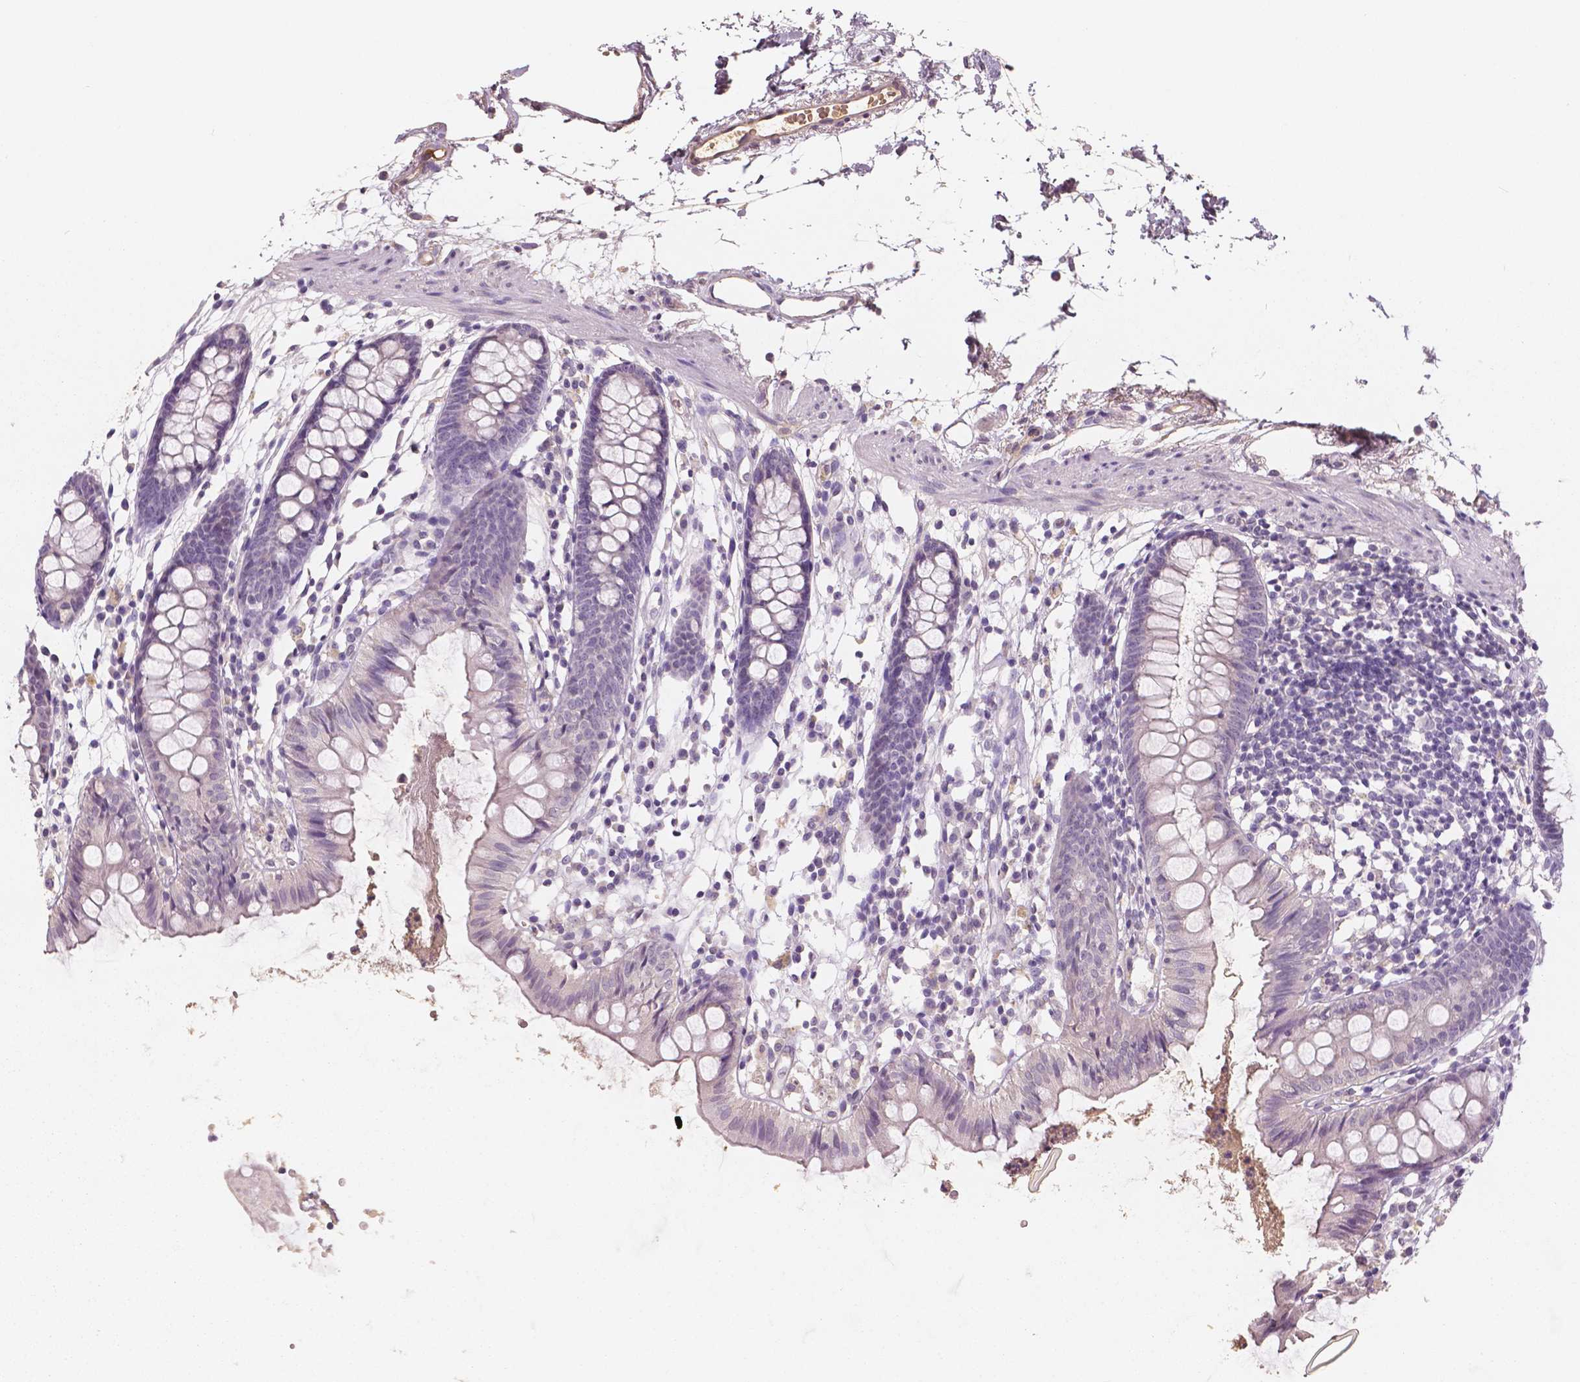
{"staining": {"intensity": "negative", "quantity": "none", "location": "none"}, "tissue": "colon", "cell_type": "Endothelial cells", "image_type": "normal", "snomed": [{"axis": "morphology", "description": "Normal tissue, NOS"}, {"axis": "topography", "description": "Colon"}], "caption": "DAB immunohistochemical staining of benign colon reveals no significant positivity in endothelial cells. The staining was performed using DAB to visualize the protein expression in brown, while the nuclei were stained in blue with hematoxylin (Magnification: 20x).", "gene": "APOA4", "patient": {"sex": "female", "age": 84}}